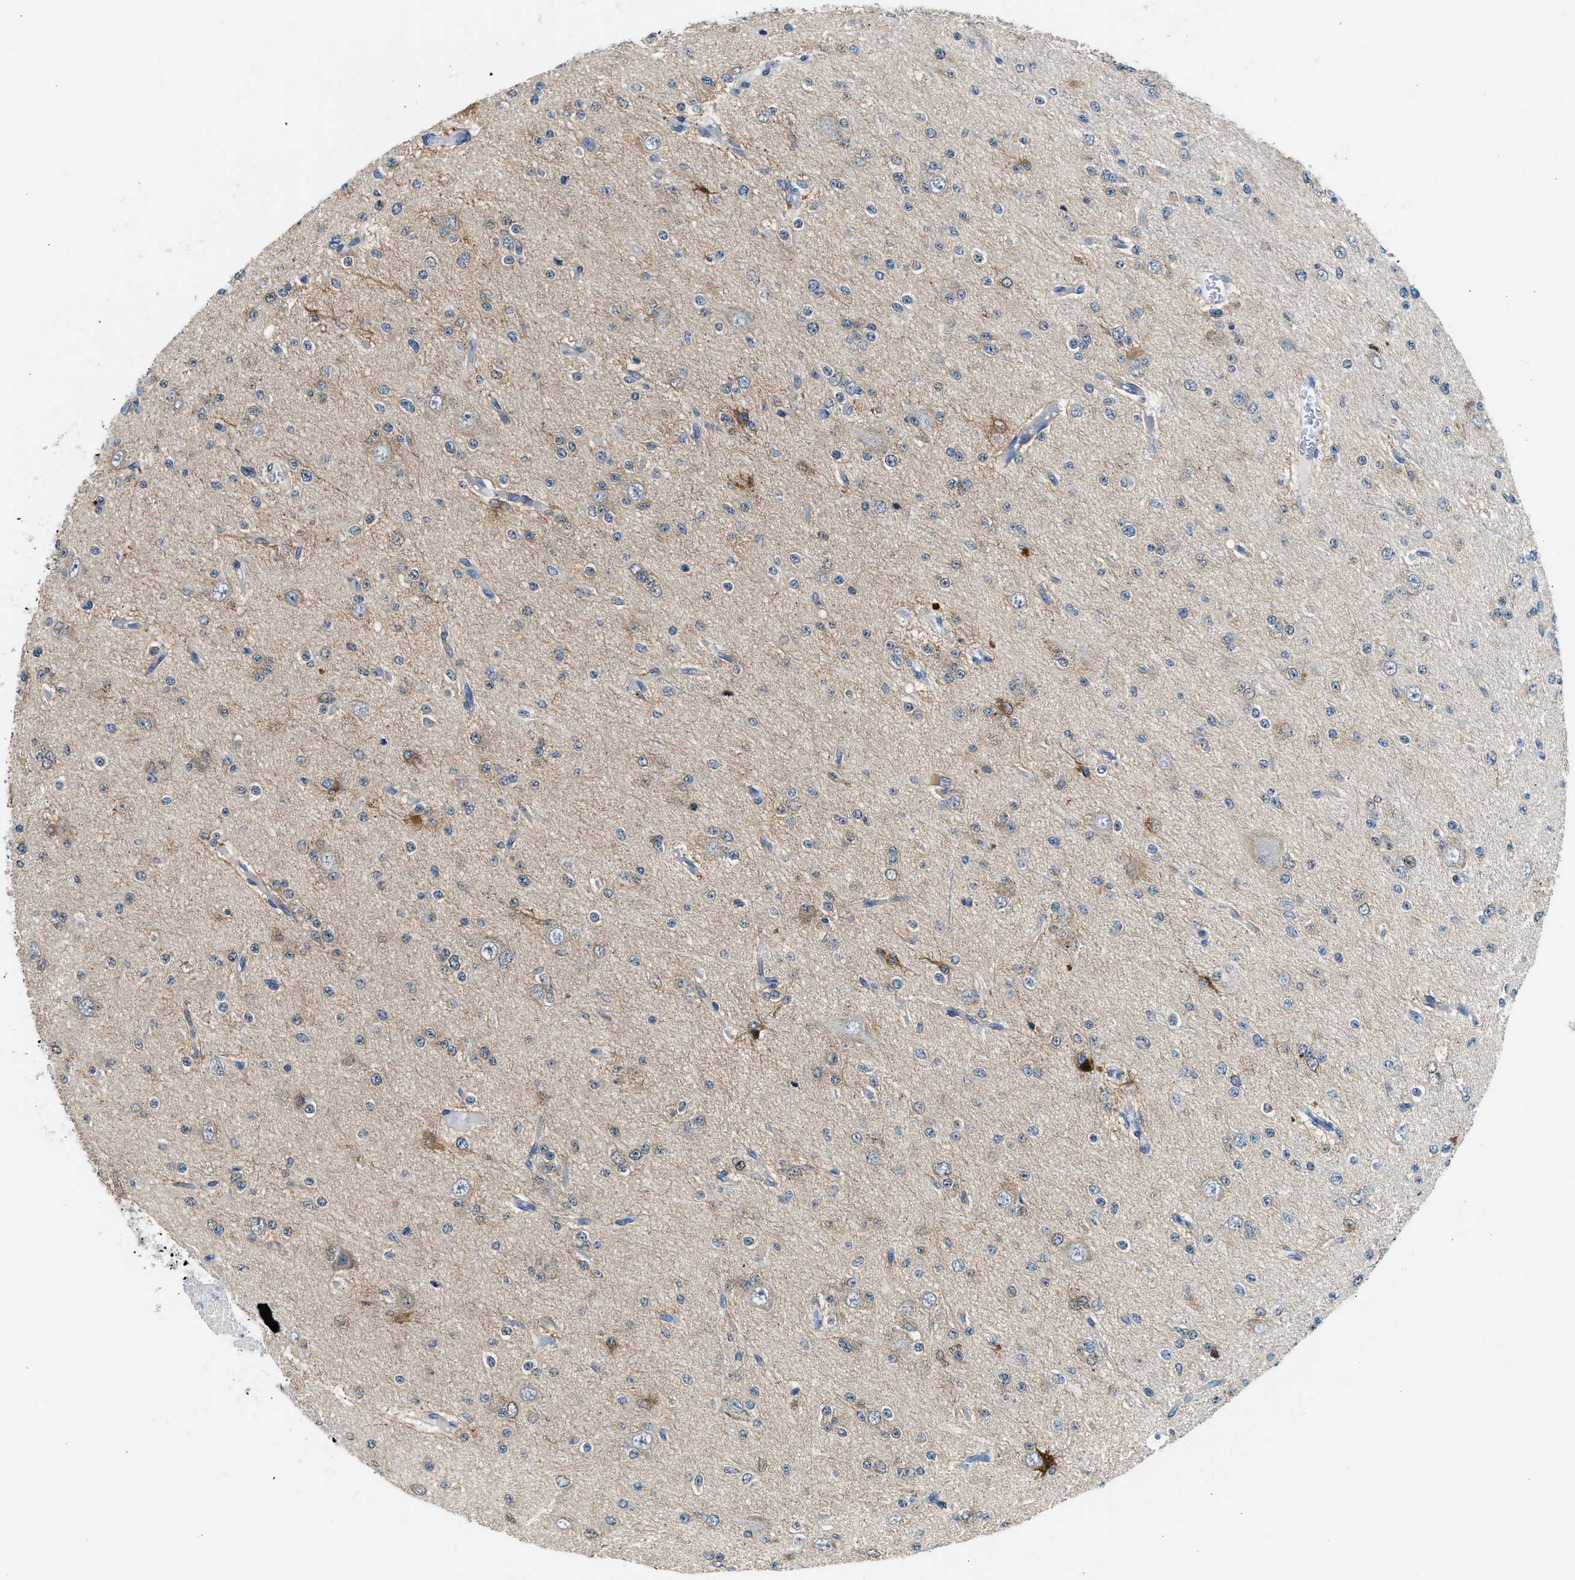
{"staining": {"intensity": "weak", "quantity": "25%-75%", "location": "cytoplasmic/membranous"}, "tissue": "glioma", "cell_type": "Tumor cells", "image_type": "cancer", "snomed": [{"axis": "morphology", "description": "Glioma, malignant, Low grade"}, {"axis": "topography", "description": "Brain"}], "caption": "Immunohistochemical staining of malignant glioma (low-grade) exhibits weak cytoplasmic/membranous protein positivity in approximately 25%-75% of tumor cells.", "gene": "CLDN18", "patient": {"sex": "male", "age": 38}}